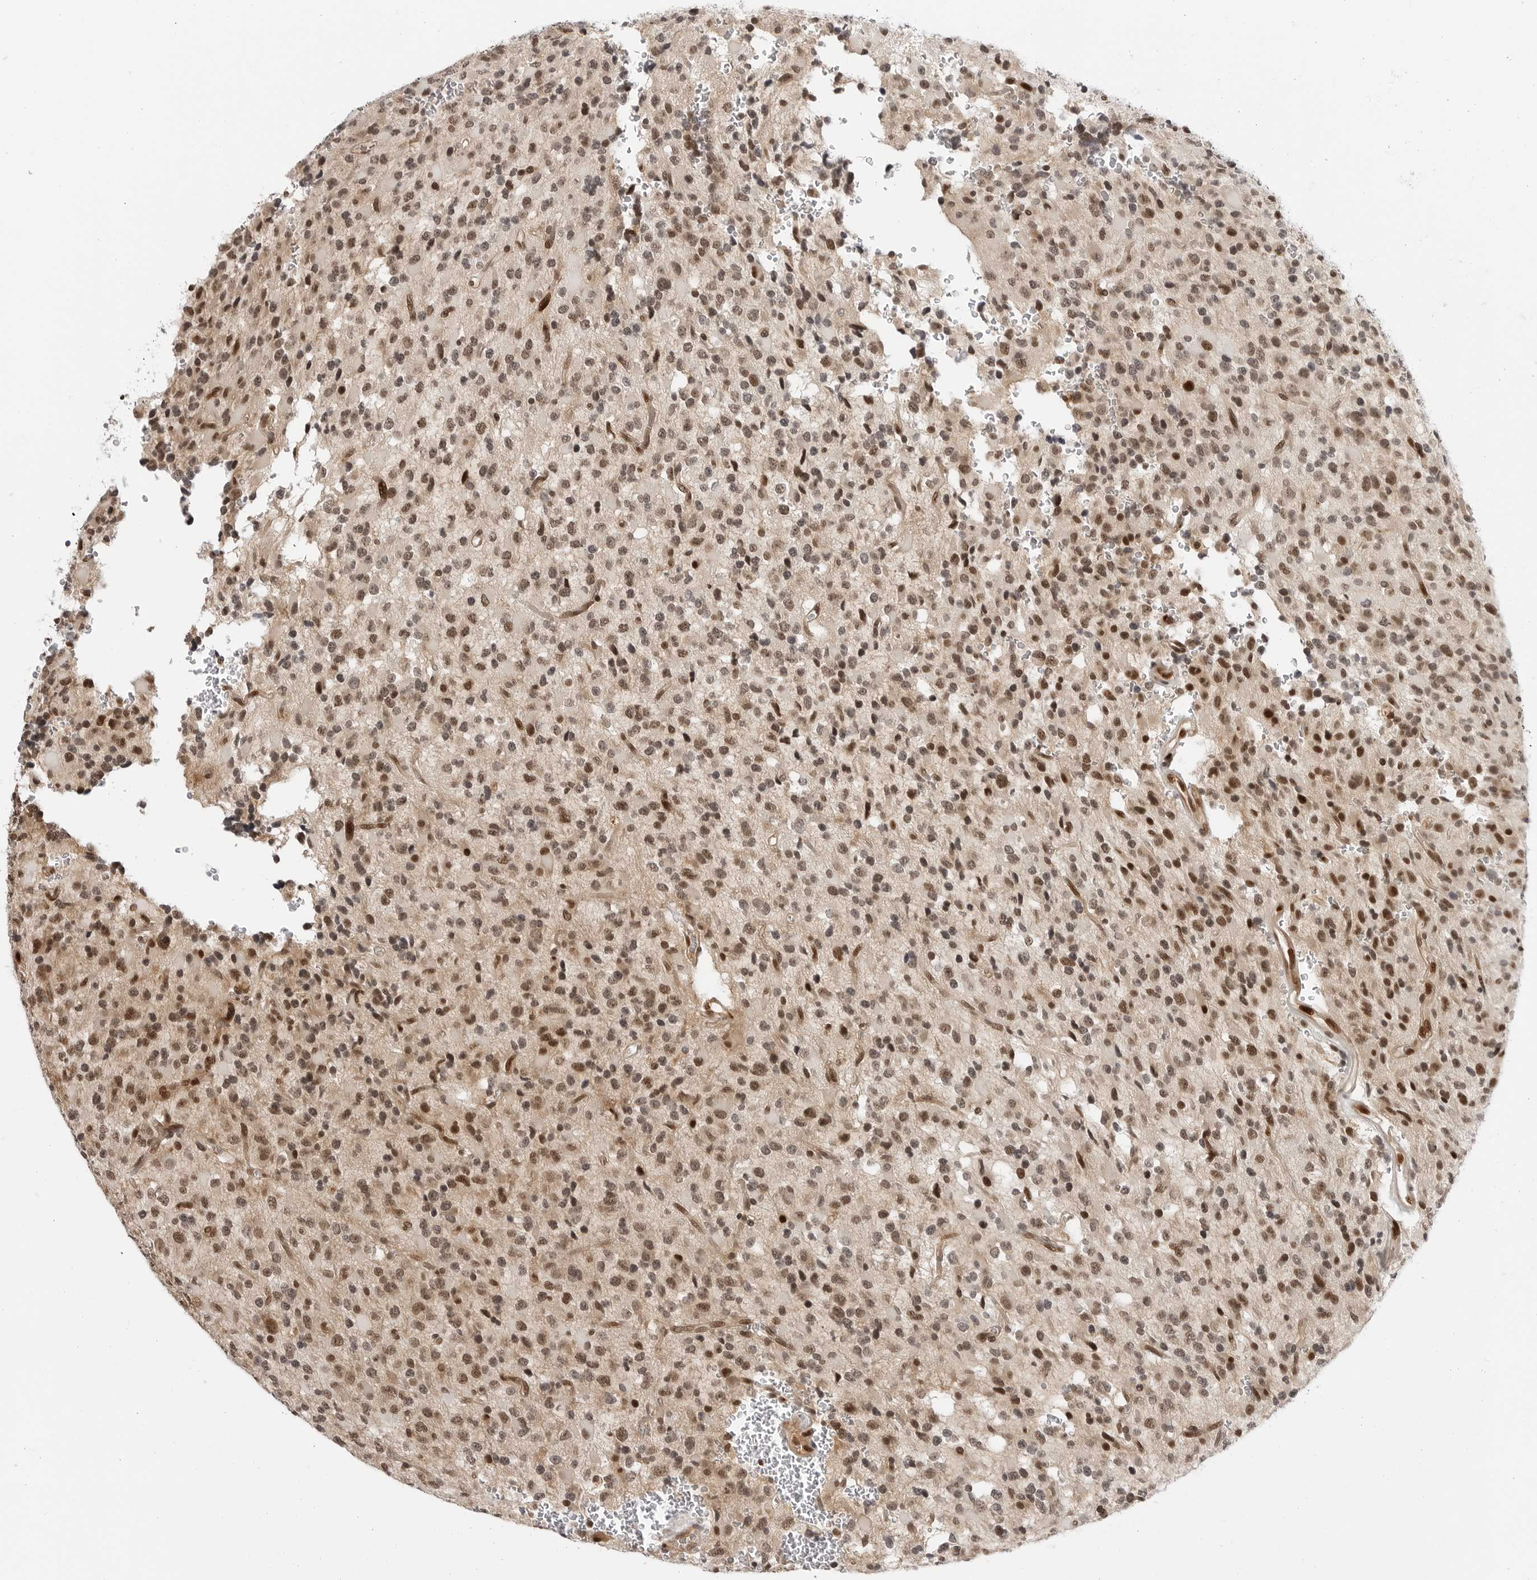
{"staining": {"intensity": "moderate", "quantity": ">75%", "location": "nuclear"}, "tissue": "glioma", "cell_type": "Tumor cells", "image_type": "cancer", "snomed": [{"axis": "morphology", "description": "Glioma, malignant, High grade"}, {"axis": "topography", "description": "Brain"}], "caption": "Human glioma stained with a protein marker exhibits moderate staining in tumor cells.", "gene": "C8orf33", "patient": {"sex": "male", "age": 34}}